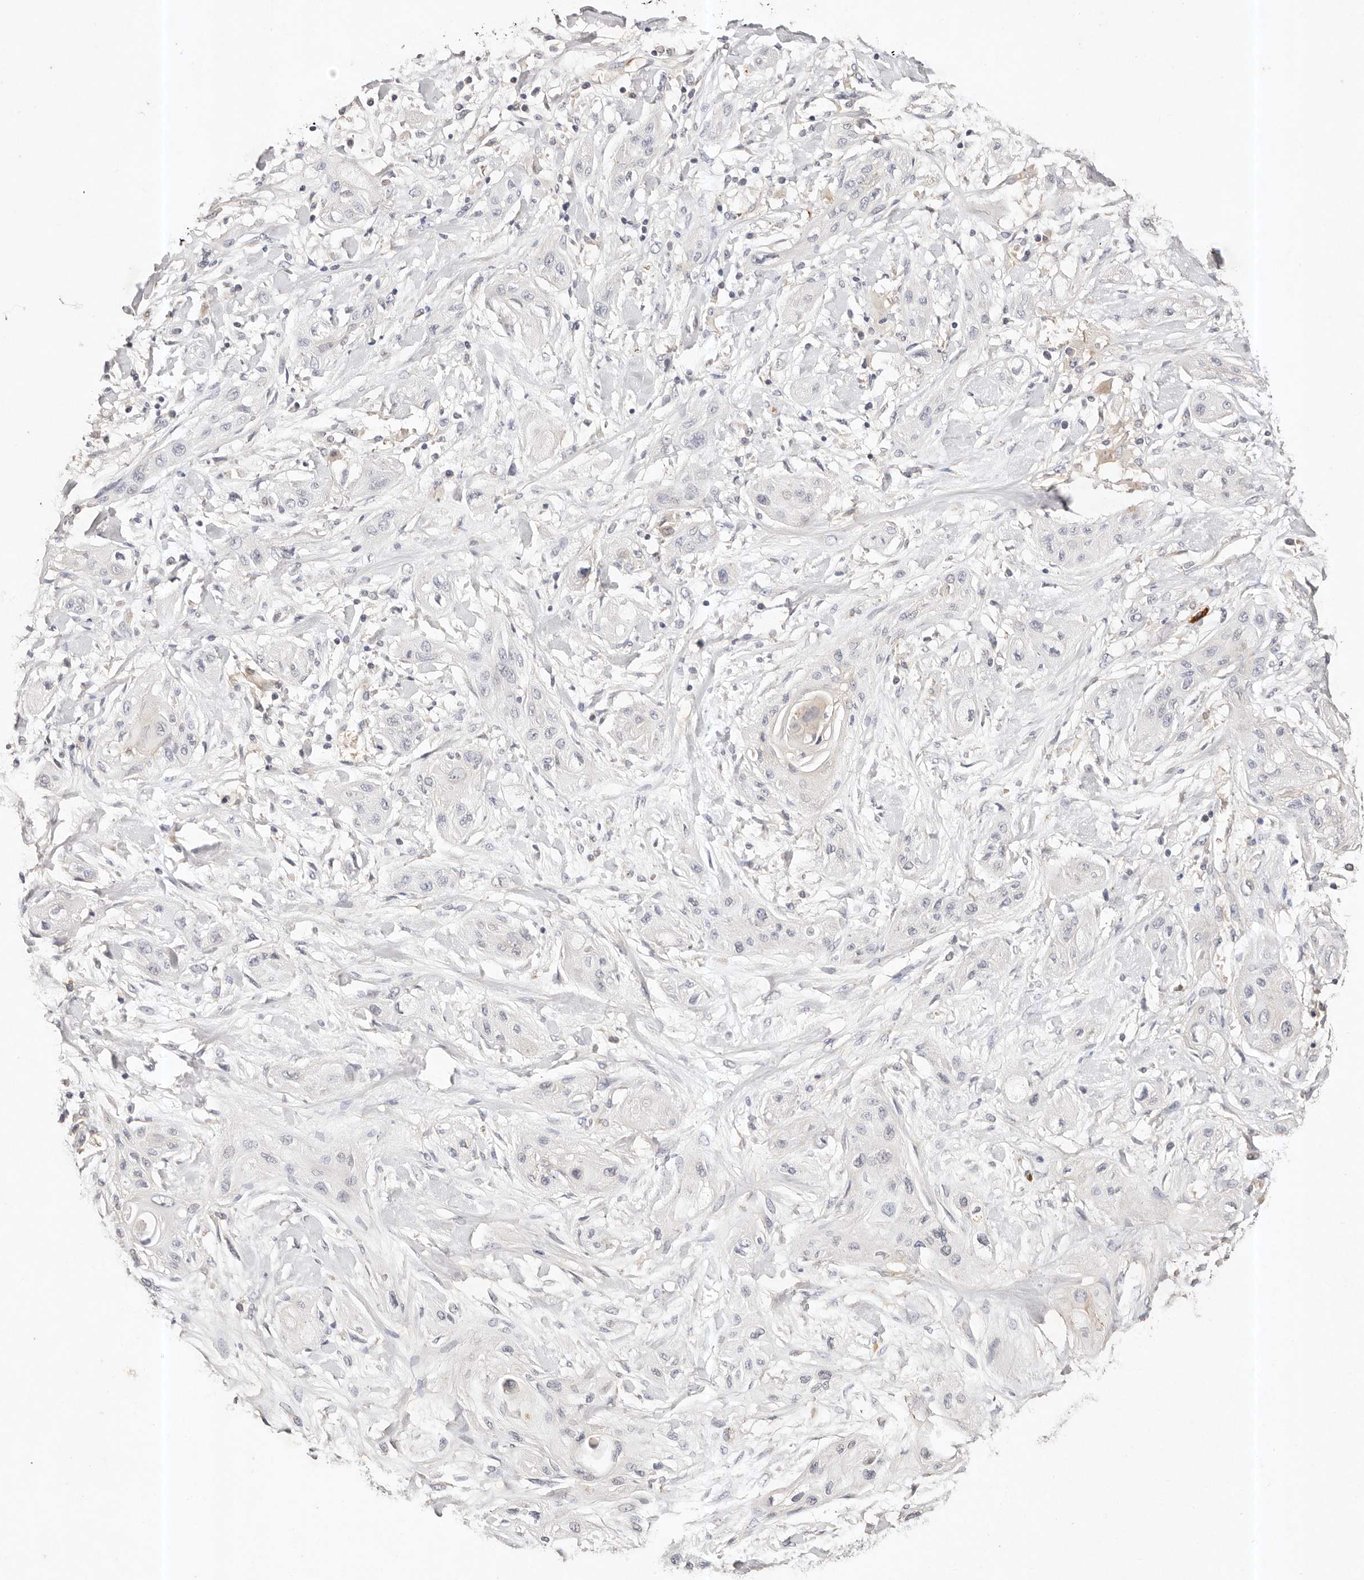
{"staining": {"intensity": "negative", "quantity": "none", "location": "none"}, "tissue": "lung cancer", "cell_type": "Tumor cells", "image_type": "cancer", "snomed": [{"axis": "morphology", "description": "Squamous cell carcinoma, NOS"}, {"axis": "topography", "description": "Lung"}], "caption": "Image shows no protein staining in tumor cells of lung cancer (squamous cell carcinoma) tissue.", "gene": "CXADR", "patient": {"sex": "female", "age": 47}}